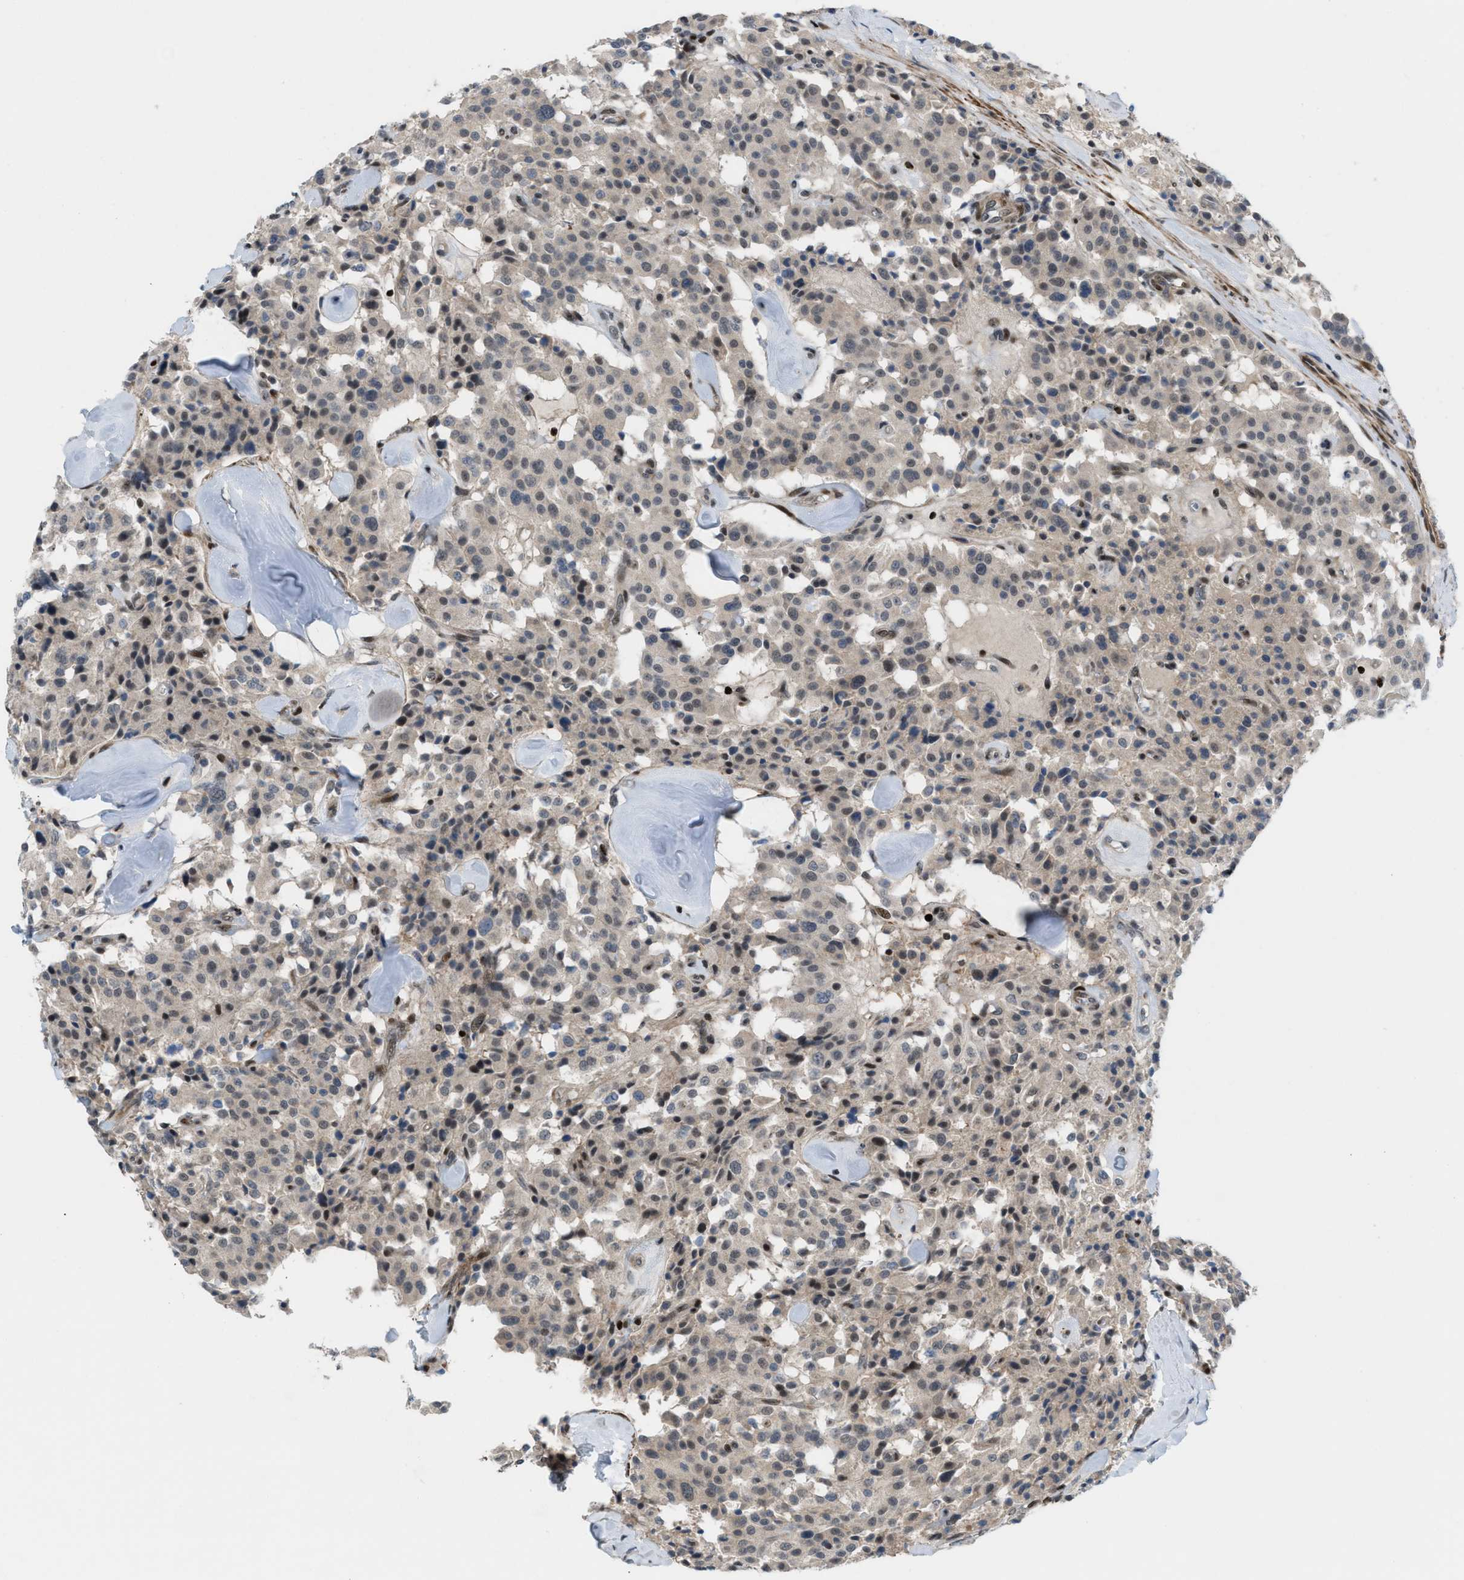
{"staining": {"intensity": "negative", "quantity": "none", "location": "none"}, "tissue": "carcinoid", "cell_type": "Tumor cells", "image_type": "cancer", "snomed": [{"axis": "morphology", "description": "Carcinoid, malignant, NOS"}, {"axis": "topography", "description": "Lung"}], "caption": "Immunohistochemical staining of carcinoid shows no significant positivity in tumor cells.", "gene": "ZNF276", "patient": {"sex": "male", "age": 30}}